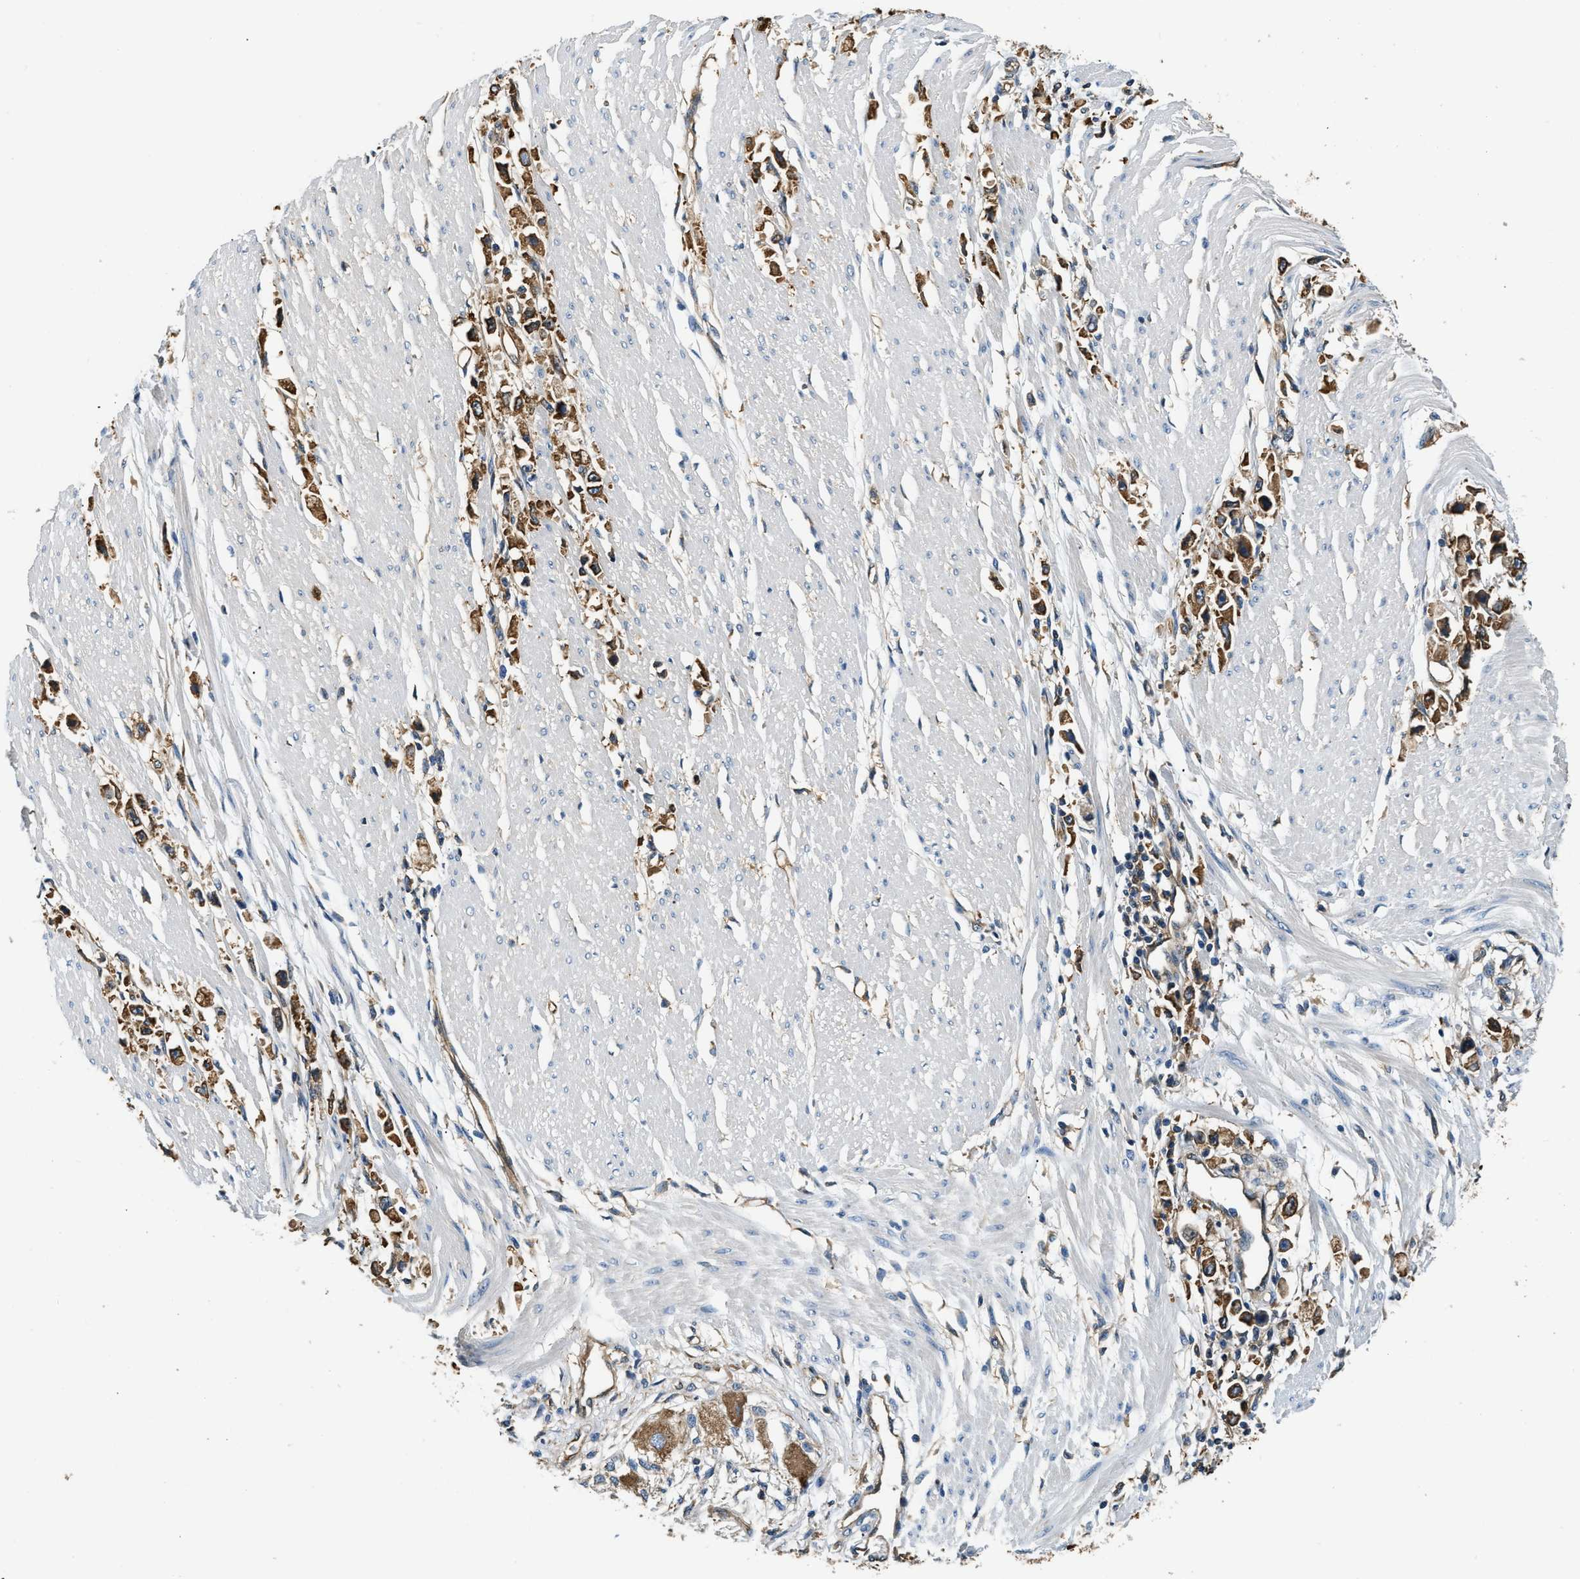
{"staining": {"intensity": "moderate", "quantity": ">75%", "location": "cytoplasmic/membranous"}, "tissue": "stomach cancer", "cell_type": "Tumor cells", "image_type": "cancer", "snomed": [{"axis": "morphology", "description": "Adenocarcinoma, NOS"}, {"axis": "topography", "description": "Stomach"}], "caption": "DAB immunohistochemical staining of human adenocarcinoma (stomach) exhibits moderate cytoplasmic/membranous protein expression in approximately >75% of tumor cells.", "gene": "PPP2R1B", "patient": {"sex": "female", "age": 59}}